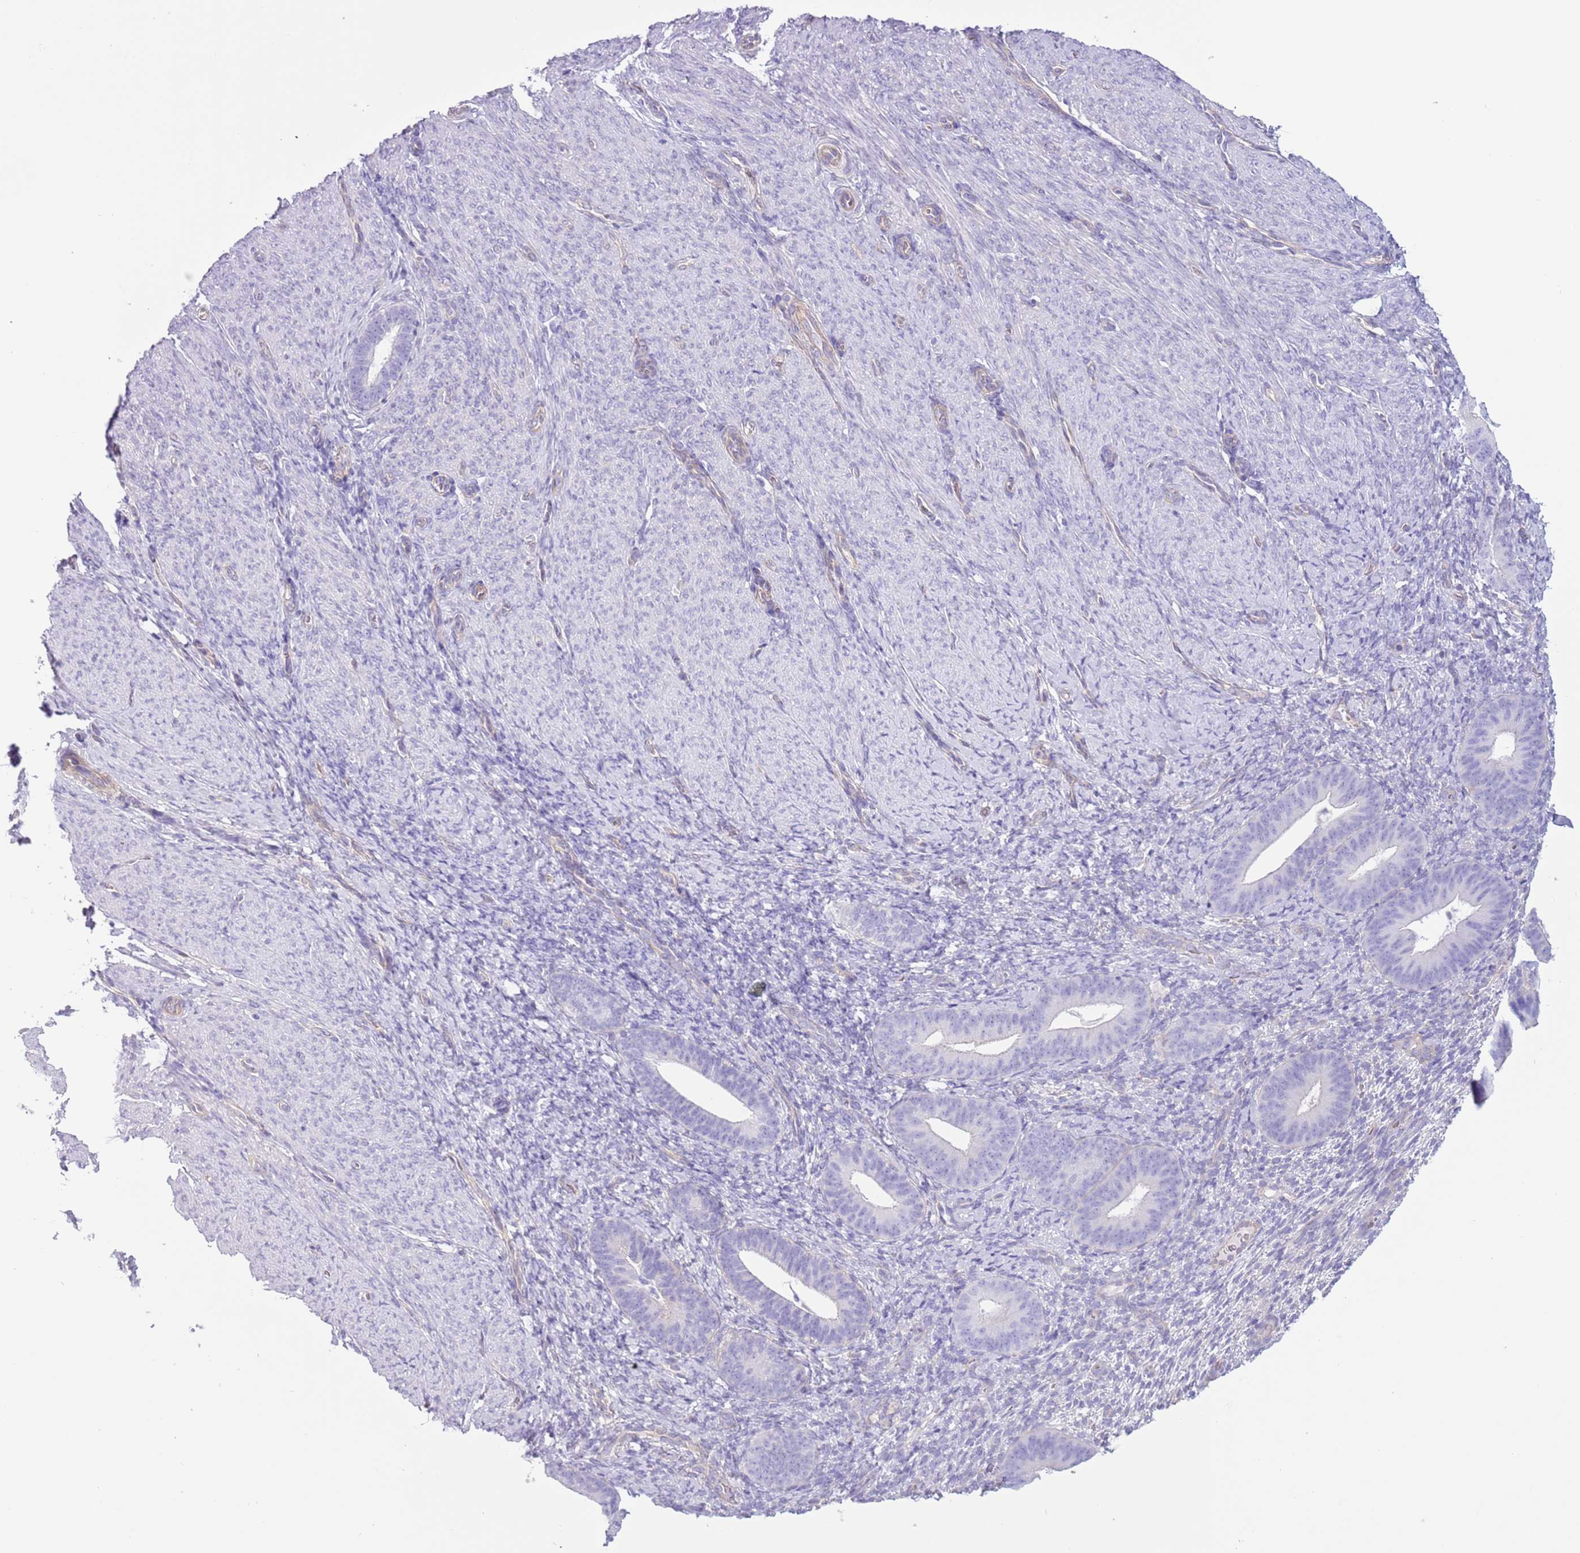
{"staining": {"intensity": "negative", "quantity": "none", "location": "none"}, "tissue": "endometrium", "cell_type": "Cells in endometrial stroma", "image_type": "normal", "snomed": [{"axis": "morphology", "description": "Normal tissue, NOS"}, {"axis": "topography", "description": "Endometrium"}], "caption": "Cells in endometrial stroma show no significant protein expression in benign endometrium. (DAB (3,3'-diaminobenzidine) IHC with hematoxylin counter stain).", "gene": "RBP3", "patient": {"sex": "female", "age": 65}}